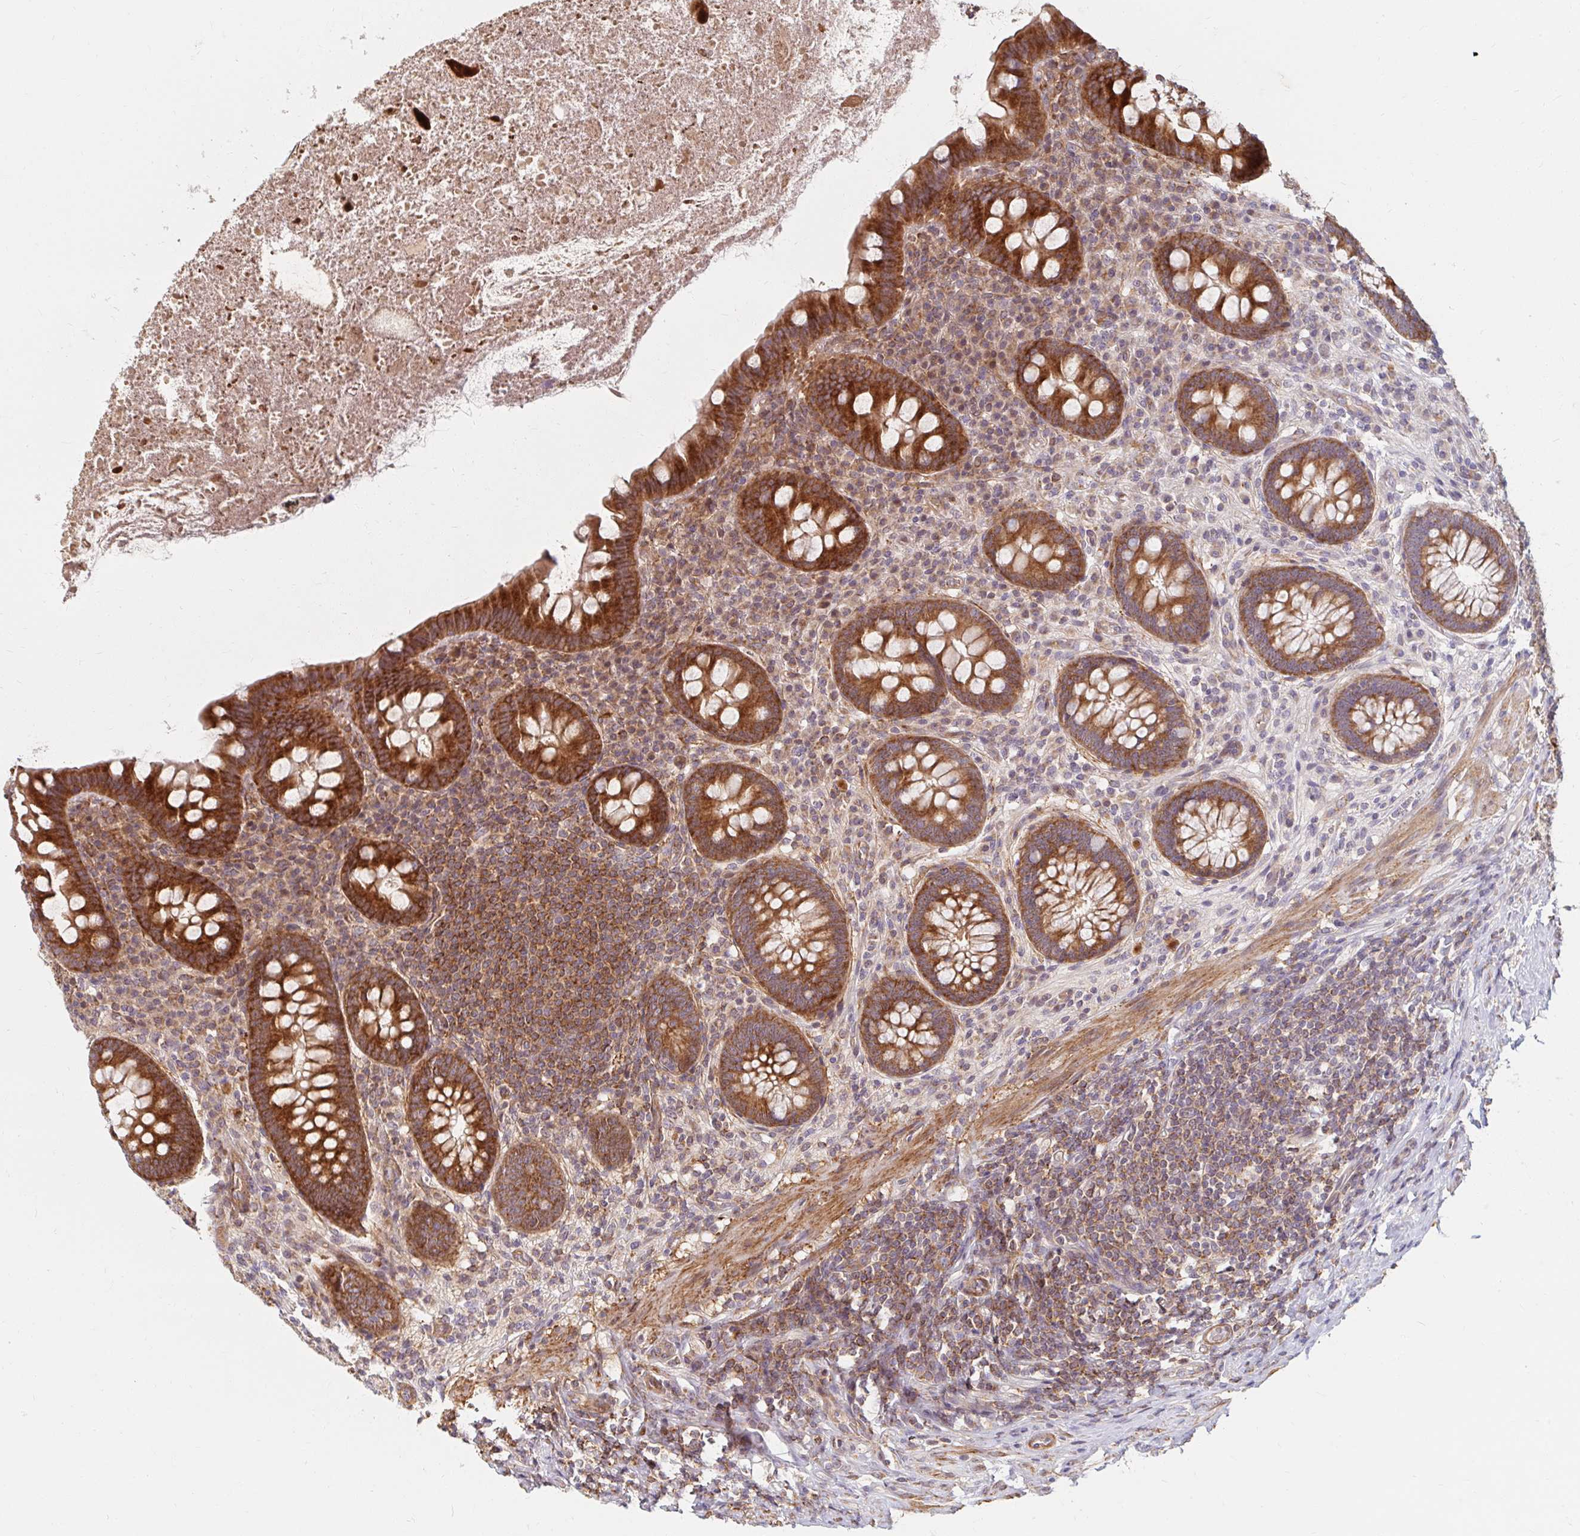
{"staining": {"intensity": "strong", "quantity": ">75%", "location": "cytoplasmic/membranous"}, "tissue": "appendix", "cell_type": "Glandular cells", "image_type": "normal", "snomed": [{"axis": "morphology", "description": "Normal tissue, NOS"}, {"axis": "topography", "description": "Appendix"}], "caption": "Appendix stained for a protein exhibits strong cytoplasmic/membranous positivity in glandular cells.", "gene": "BTF3", "patient": {"sex": "male", "age": 71}}